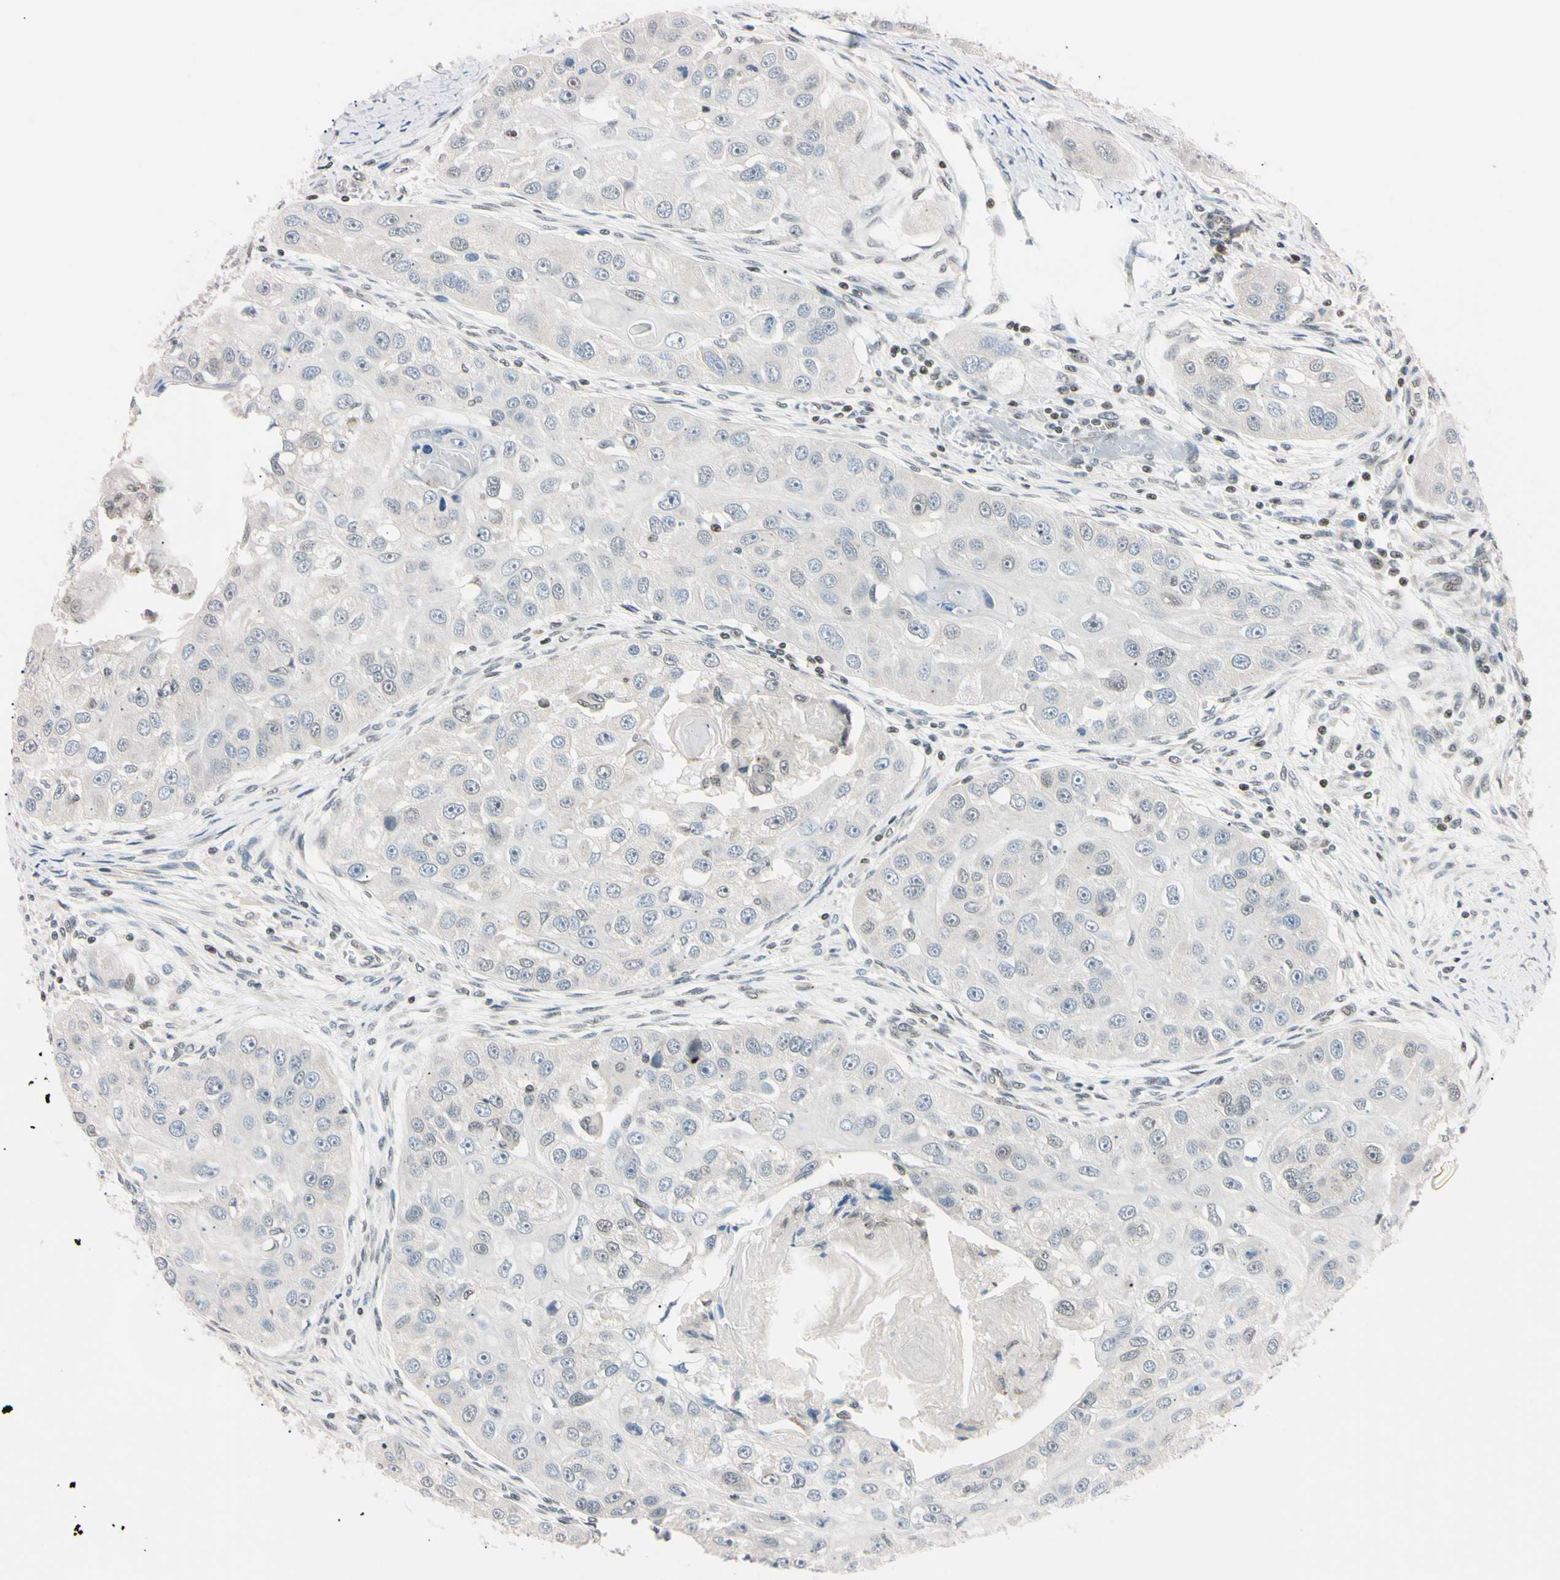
{"staining": {"intensity": "negative", "quantity": "none", "location": "none"}, "tissue": "head and neck cancer", "cell_type": "Tumor cells", "image_type": "cancer", "snomed": [{"axis": "morphology", "description": "Normal tissue, NOS"}, {"axis": "morphology", "description": "Squamous cell carcinoma, NOS"}, {"axis": "topography", "description": "Skeletal muscle"}, {"axis": "topography", "description": "Head-Neck"}], "caption": "Head and neck squamous cell carcinoma stained for a protein using immunohistochemistry (IHC) demonstrates no expression tumor cells.", "gene": "C1orf174", "patient": {"sex": "male", "age": 51}}